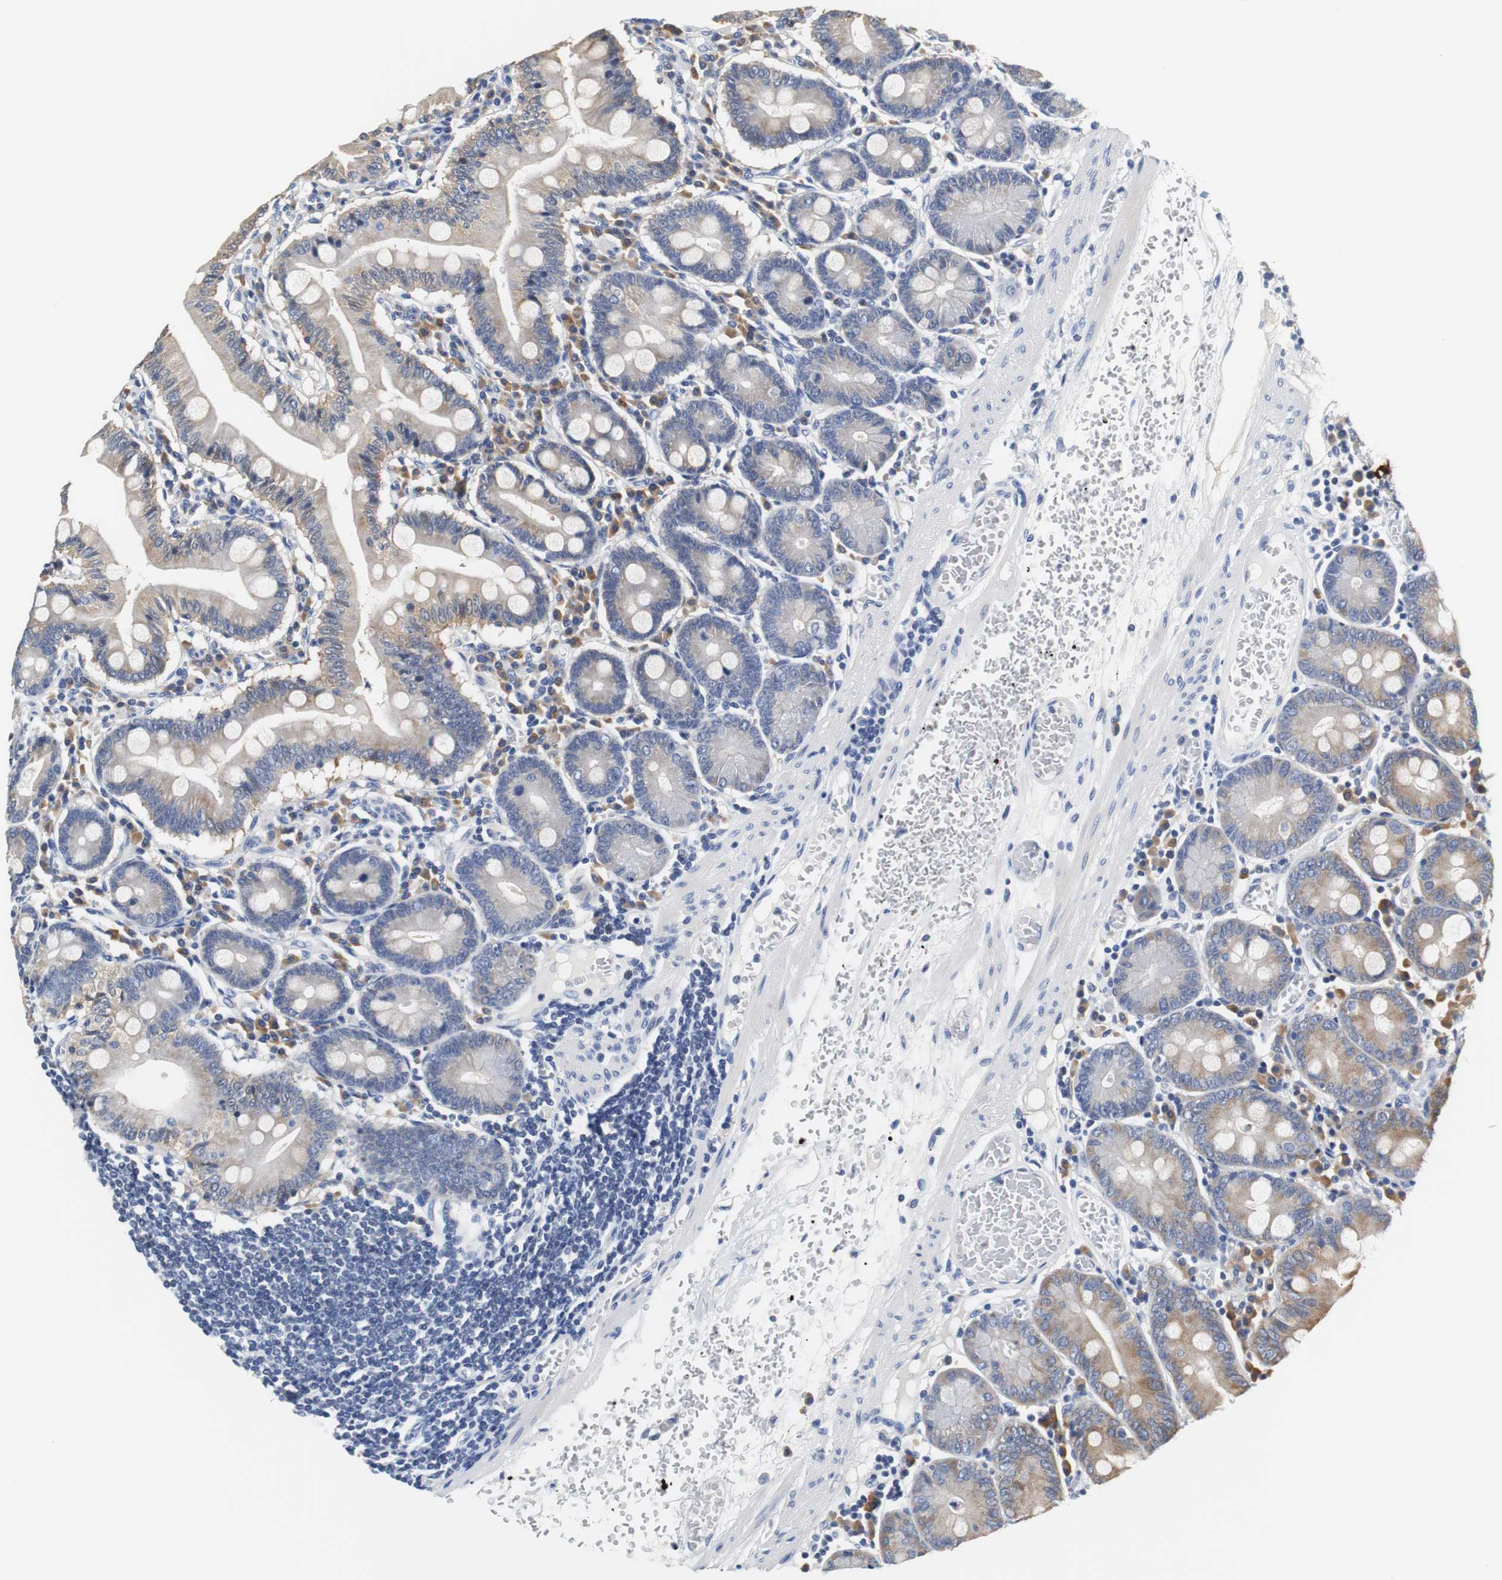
{"staining": {"intensity": "moderate", "quantity": "<25%", "location": "cytoplasmic/membranous"}, "tissue": "small intestine", "cell_type": "Glandular cells", "image_type": "normal", "snomed": [{"axis": "morphology", "description": "Normal tissue, NOS"}, {"axis": "topography", "description": "Small intestine"}], "caption": "The photomicrograph displays staining of benign small intestine, revealing moderate cytoplasmic/membranous protein positivity (brown color) within glandular cells.", "gene": "PCK1", "patient": {"sex": "male", "age": 71}}